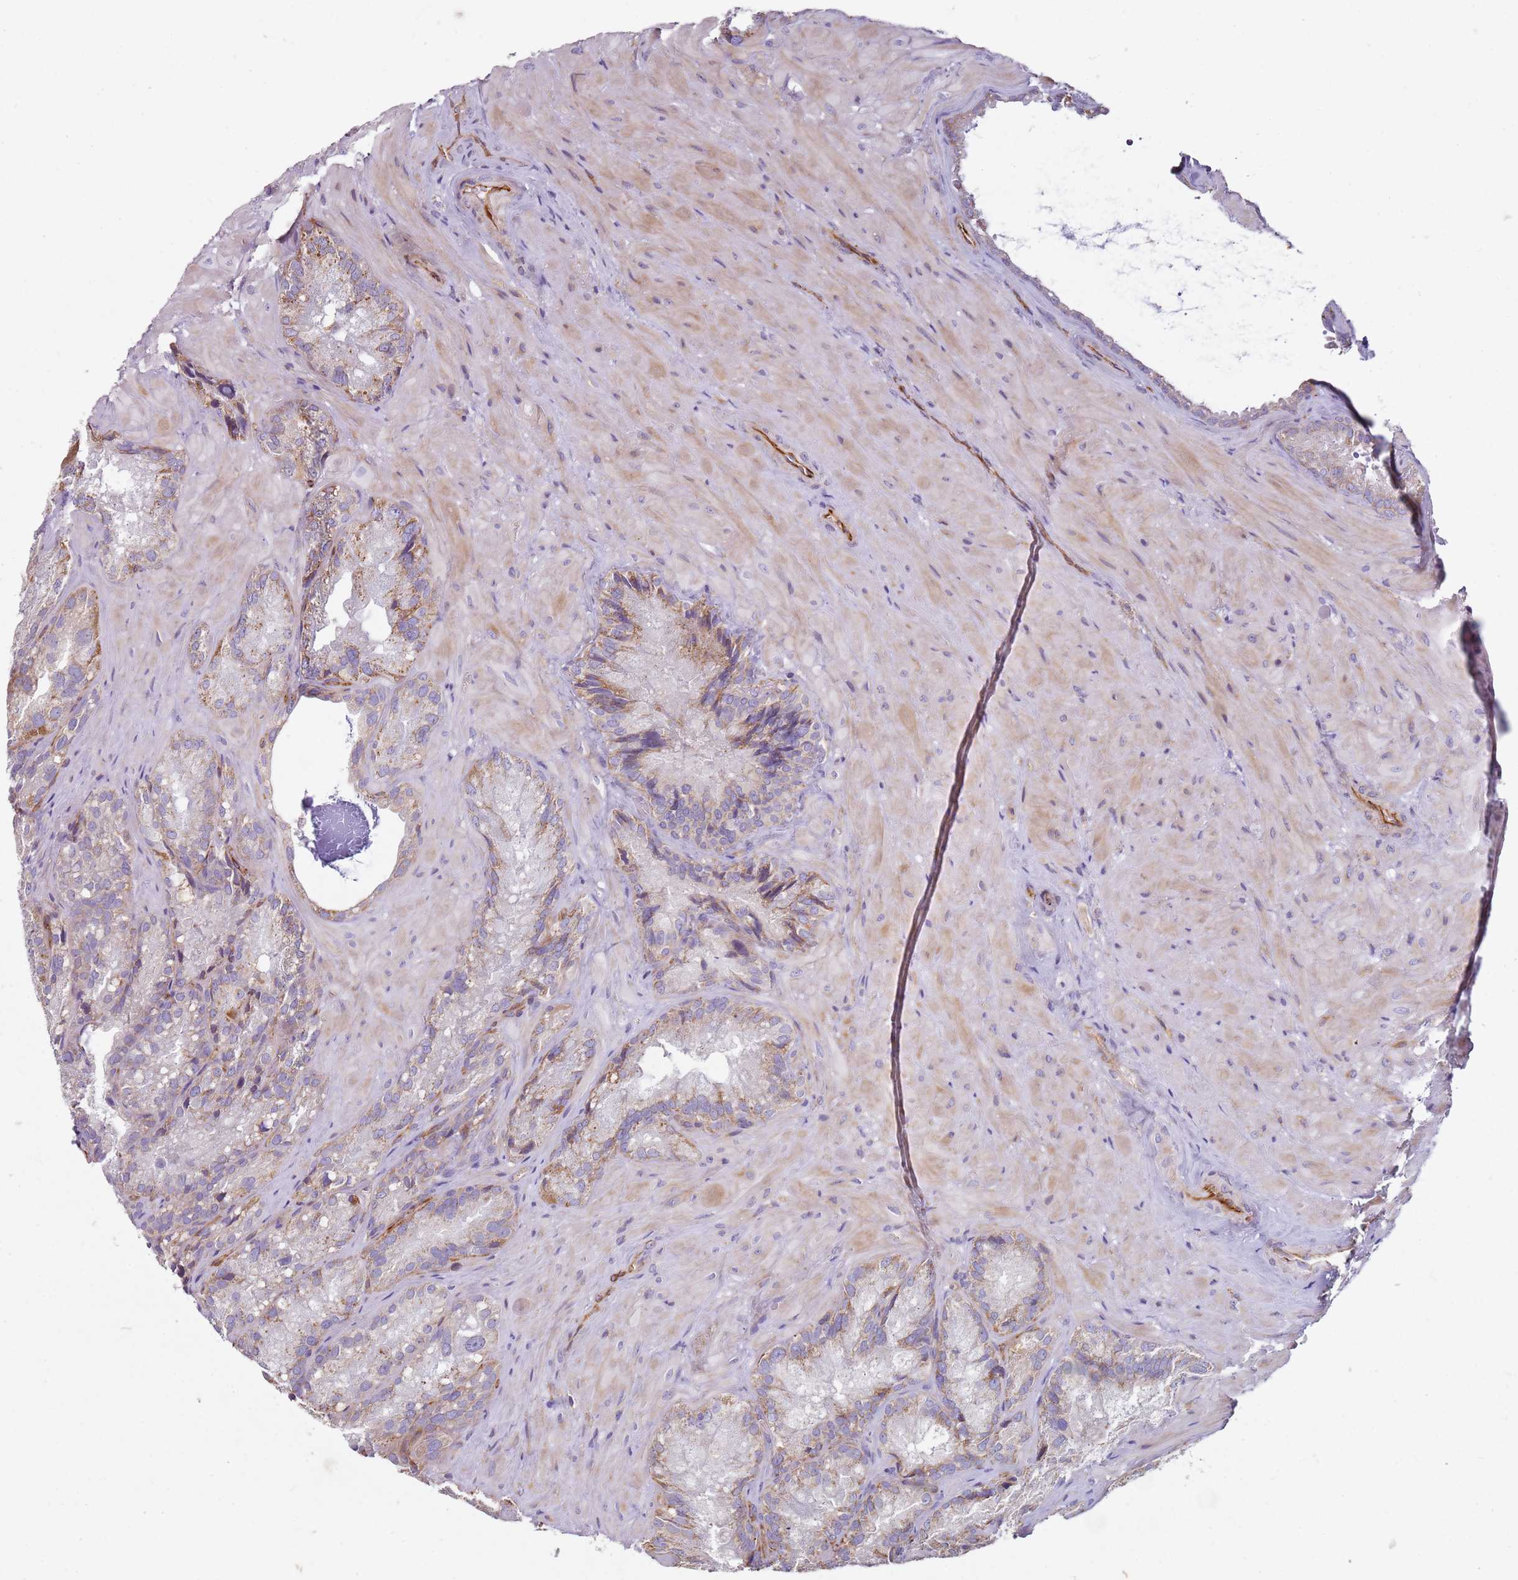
{"staining": {"intensity": "moderate", "quantity": "25%-75%", "location": "cytoplasmic/membranous"}, "tissue": "seminal vesicle", "cell_type": "Glandular cells", "image_type": "normal", "snomed": [{"axis": "morphology", "description": "Normal tissue, NOS"}, {"axis": "topography", "description": "Seminal veicle"}], "caption": "A medium amount of moderate cytoplasmic/membranous staining is seen in approximately 25%-75% of glandular cells in unremarkable seminal vesicle.", "gene": "ALS2", "patient": {"sex": "male", "age": 62}}